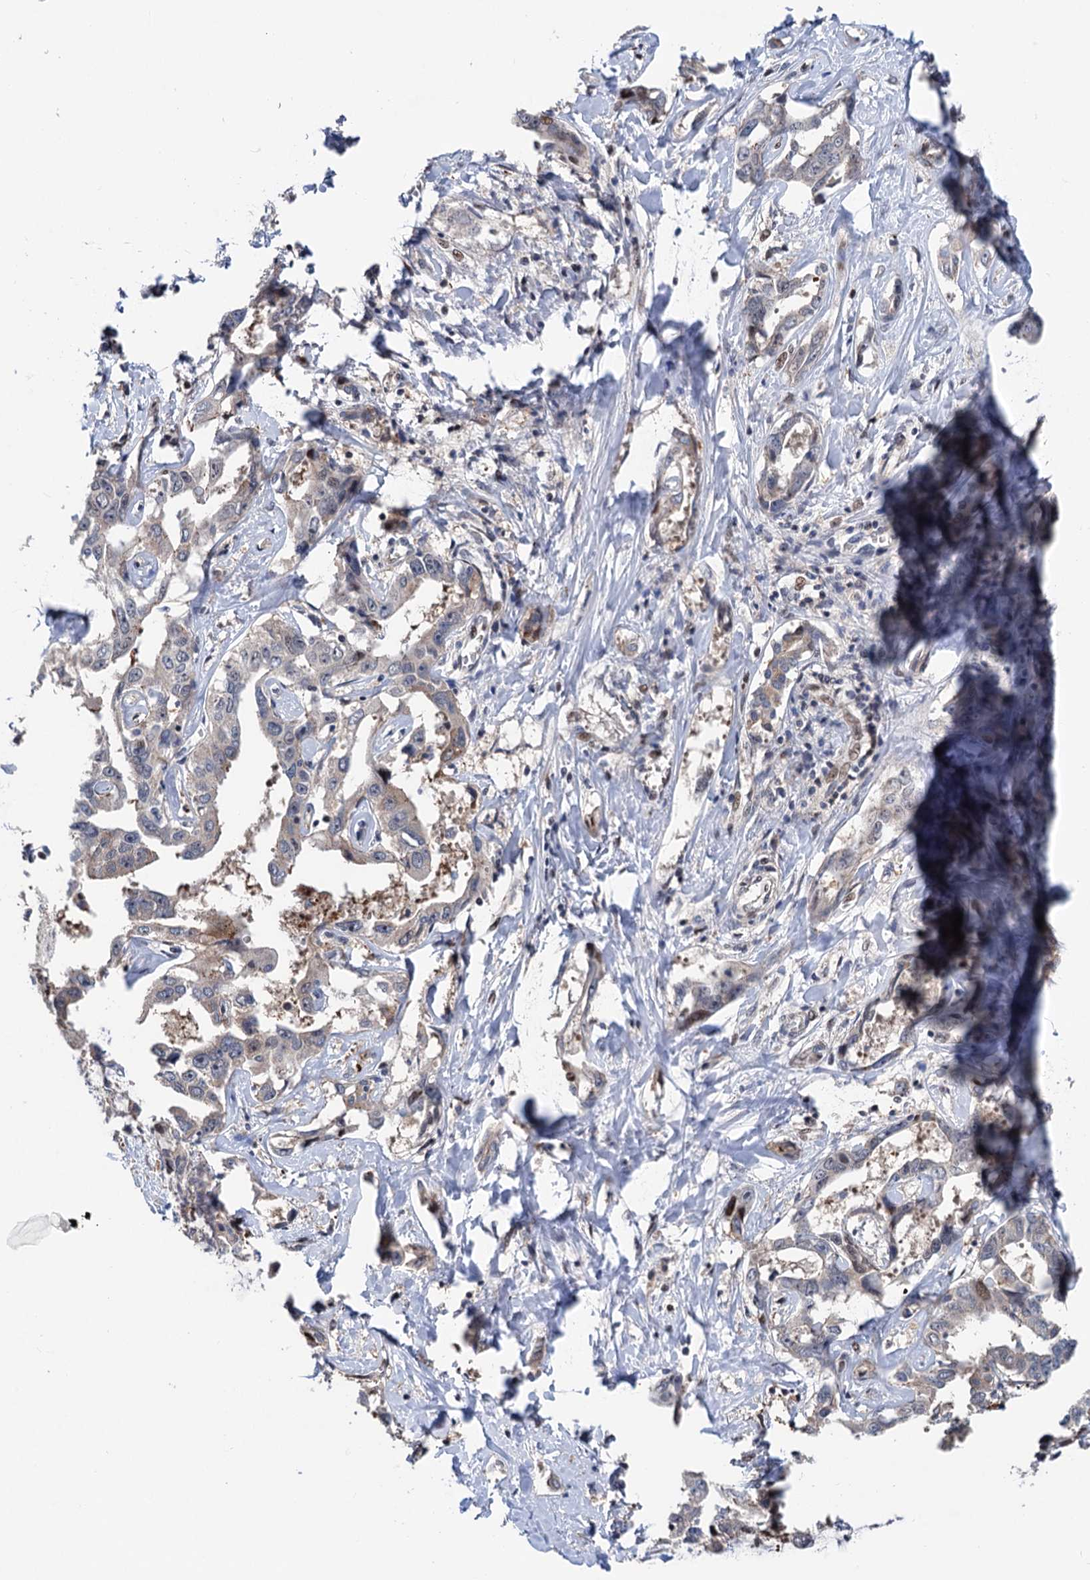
{"staining": {"intensity": "negative", "quantity": "none", "location": "none"}, "tissue": "liver cancer", "cell_type": "Tumor cells", "image_type": "cancer", "snomed": [{"axis": "morphology", "description": "Cholangiocarcinoma"}, {"axis": "topography", "description": "Liver"}], "caption": "Photomicrograph shows no significant protein expression in tumor cells of liver cholangiocarcinoma.", "gene": "UBR1", "patient": {"sex": "male", "age": 59}}